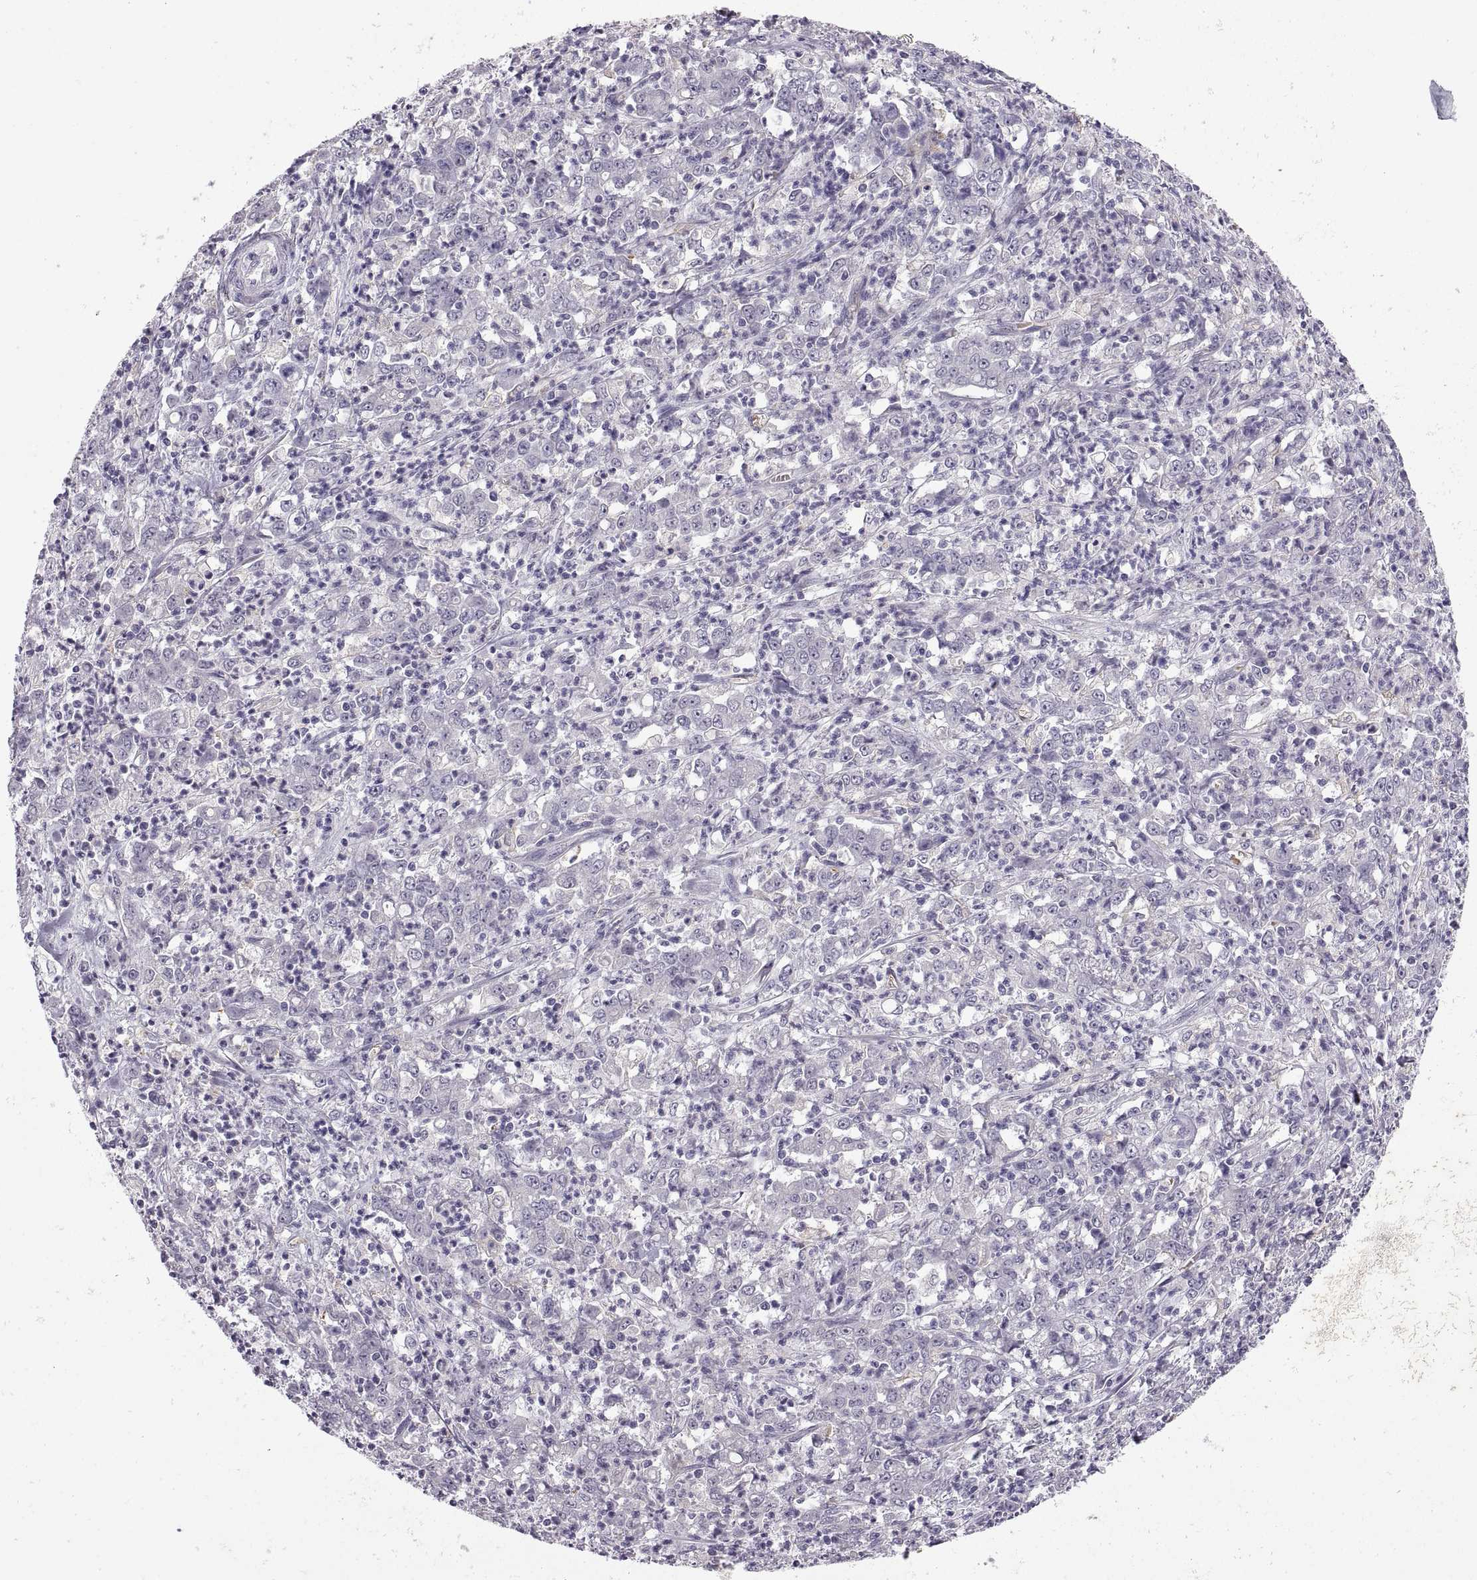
{"staining": {"intensity": "negative", "quantity": "none", "location": "none"}, "tissue": "stomach cancer", "cell_type": "Tumor cells", "image_type": "cancer", "snomed": [{"axis": "morphology", "description": "Adenocarcinoma, NOS"}, {"axis": "topography", "description": "Stomach, lower"}], "caption": "A histopathology image of stomach adenocarcinoma stained for a protein exhibits no brown staining in tumor cells.", "gene": "MEIOC", "patient": {"sex": "female", "age": 71}}